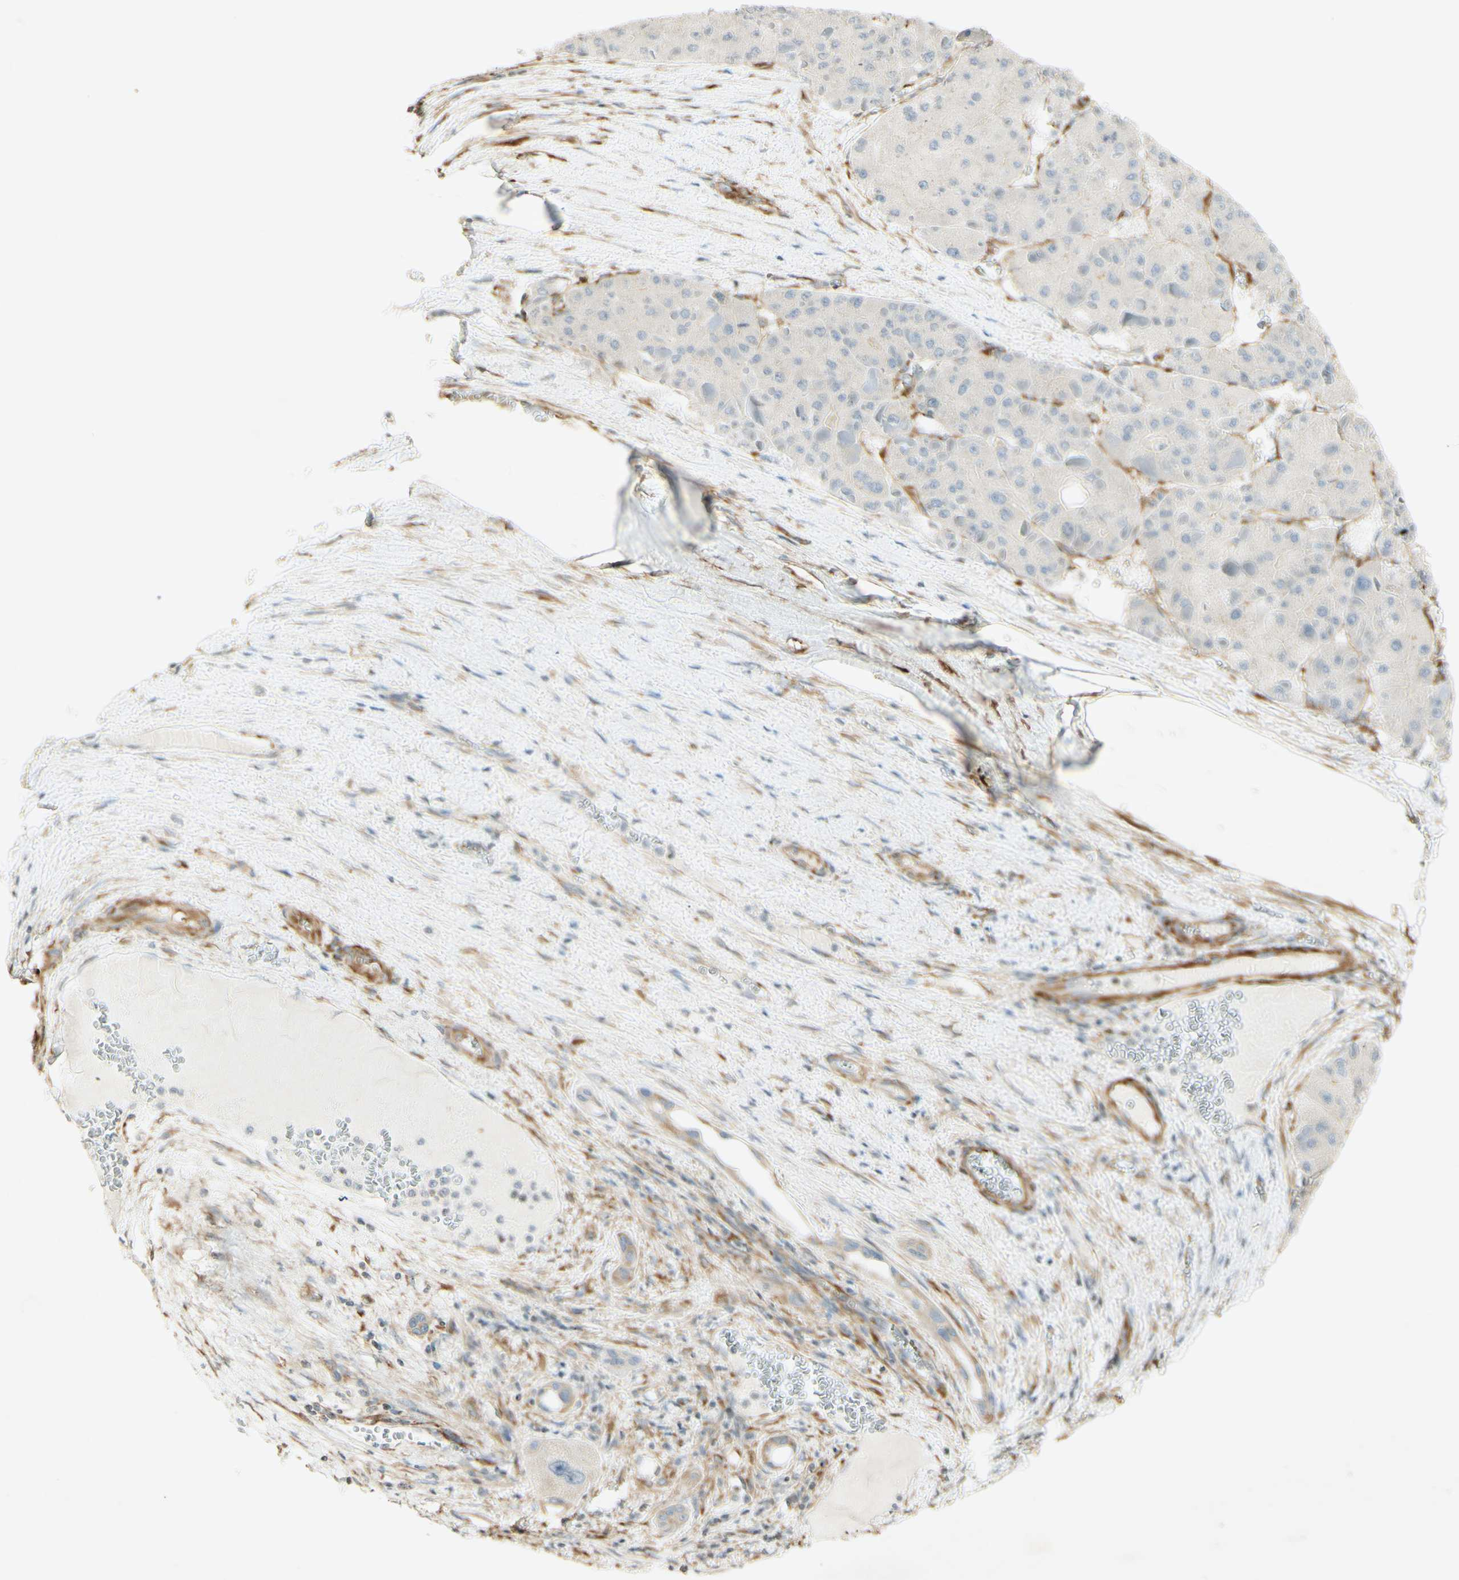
{"staining": {"intensity": "weak", "quantity": "<25%", "location": "cytoplasmic/membranous"}, "tissue": "liver cancer", "cell_type": "Tumor cells", "image_type": "cancer", "snomed": [{"axis": "morphology", "description": "Carcinoma, Hepatocellular, NOS"}, {"axis": "topography", "description": "Liver"}], "caption": "High magnification brightfield microscopy of liver hepatocellular carcinoma stained with DAB (3,3'-diaminobenzidine) (brown) and counterstained with hematoxylin (blue): tumor cells show no significant expression.", "gene": "MAP1B", "patient": {"sex": "female", "age": 73}}